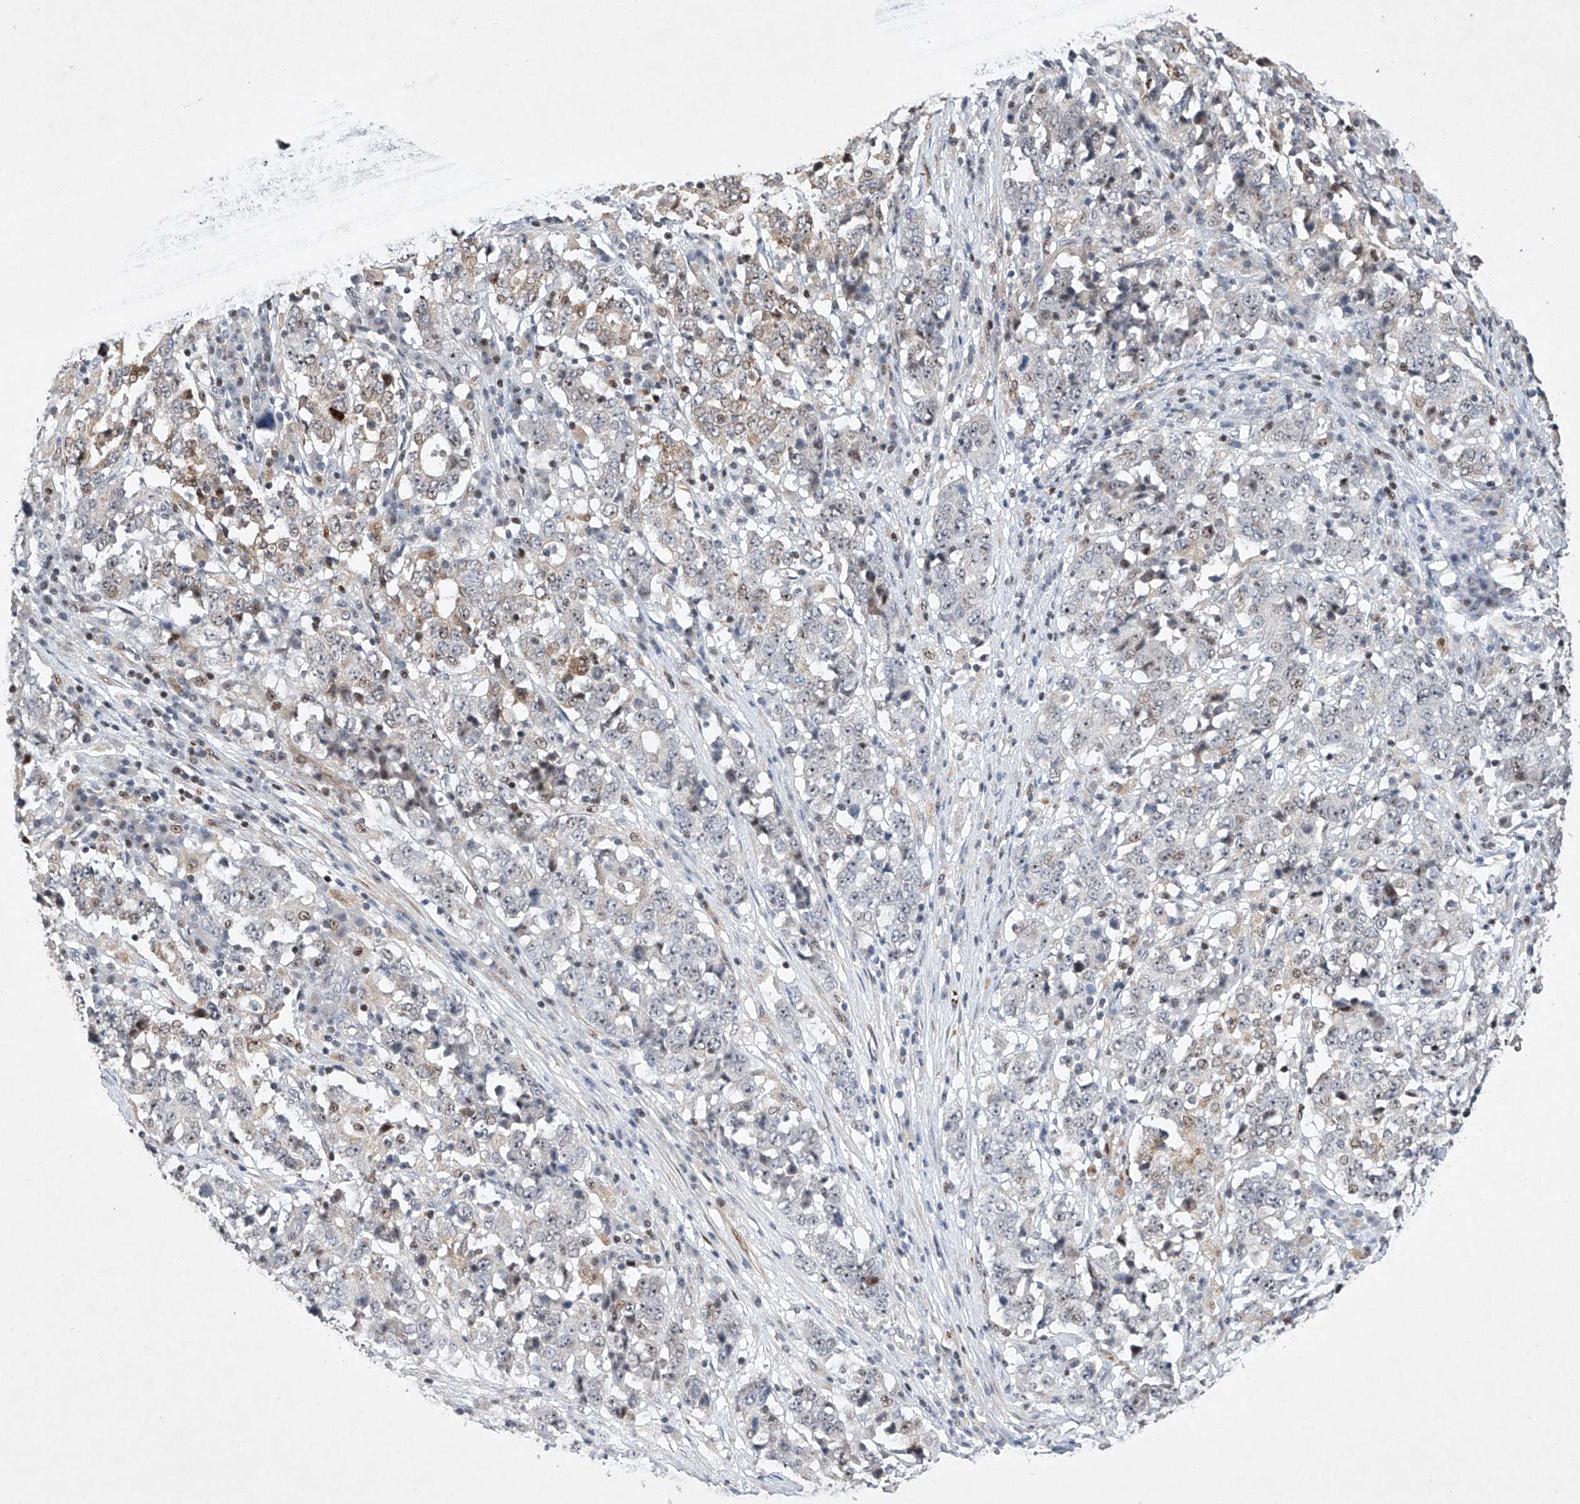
{"staining": {"intensity": "negative", "quantity": "none", "location": "none"}, "tissue": "stomach cancer", "cell_type": "Tumor cells", "image_type": "cancer", "snomed": [{"axis": "morphology", "description": "Adenocarcinoma, NOS"}, {"axis": "topography", "description": "Stomach"}], "caption": "Protein analysis of stomach cancer (adenocarcinoma) displays no significant positivity in tumor cells.", "gene": "AFG1L", "patient": {"sex": "male", "age": 59}}